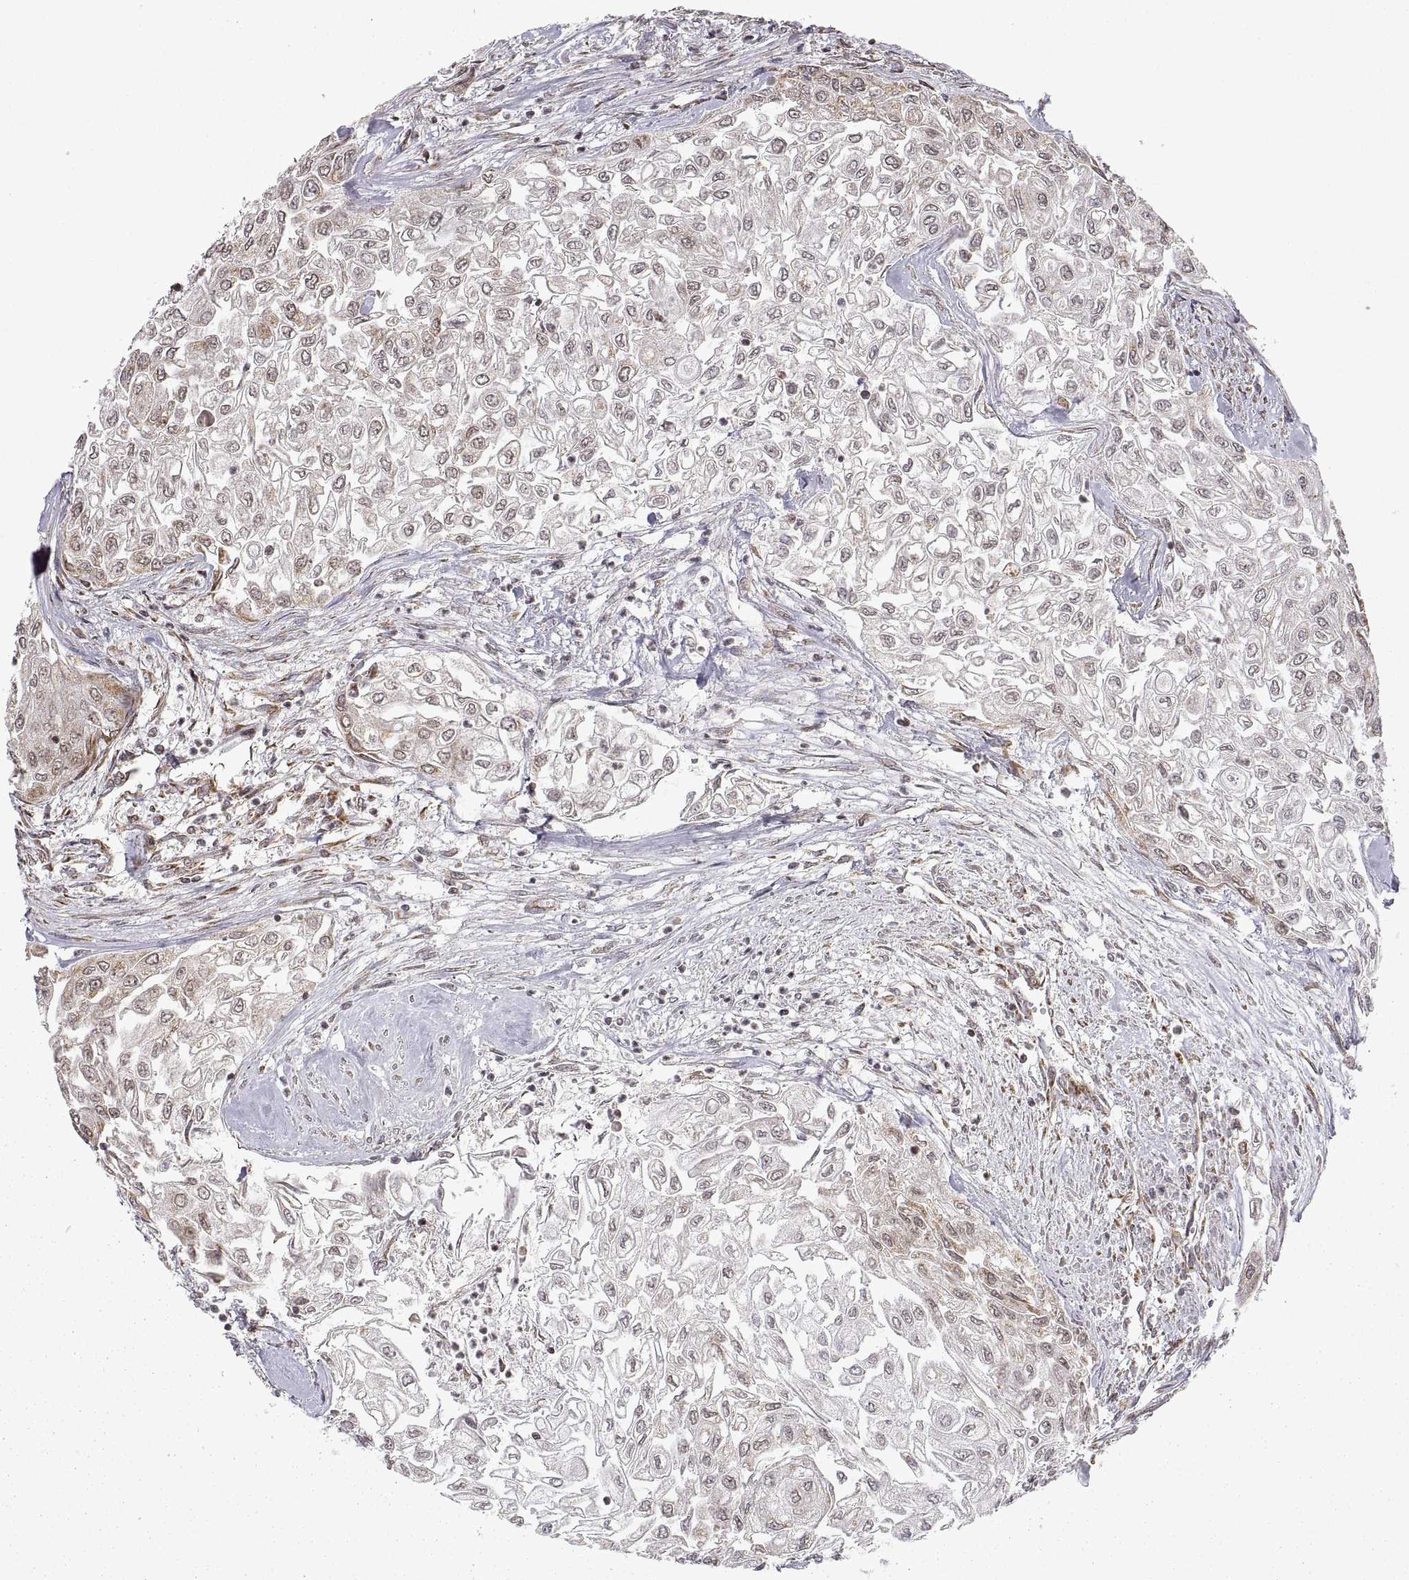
{"staining": {"intensity": "weak", "quantity": "25%-75%", "location": "cytoplasmic/membranous"}, "tissue": "urothelial cancer", "cell_type": "Tumor cells", "image_type": "cancer", "snomed": [{"axis": "morphology", "description": "Urothelial carcinoma, High grade"}, {"axis": "topography", "description": "Urinary bladder"}], "caption": "Immunohistochemistry (DAB (3,3'-diaminobenzidine)) staining of high-grade urothelial carcinoma displays weak cytoplasmic/membranous protein positivity in approximately 25%-75% of tumor cells.", "gene": "MANBAL", "patient": {"sex": "male", "age": 62}}